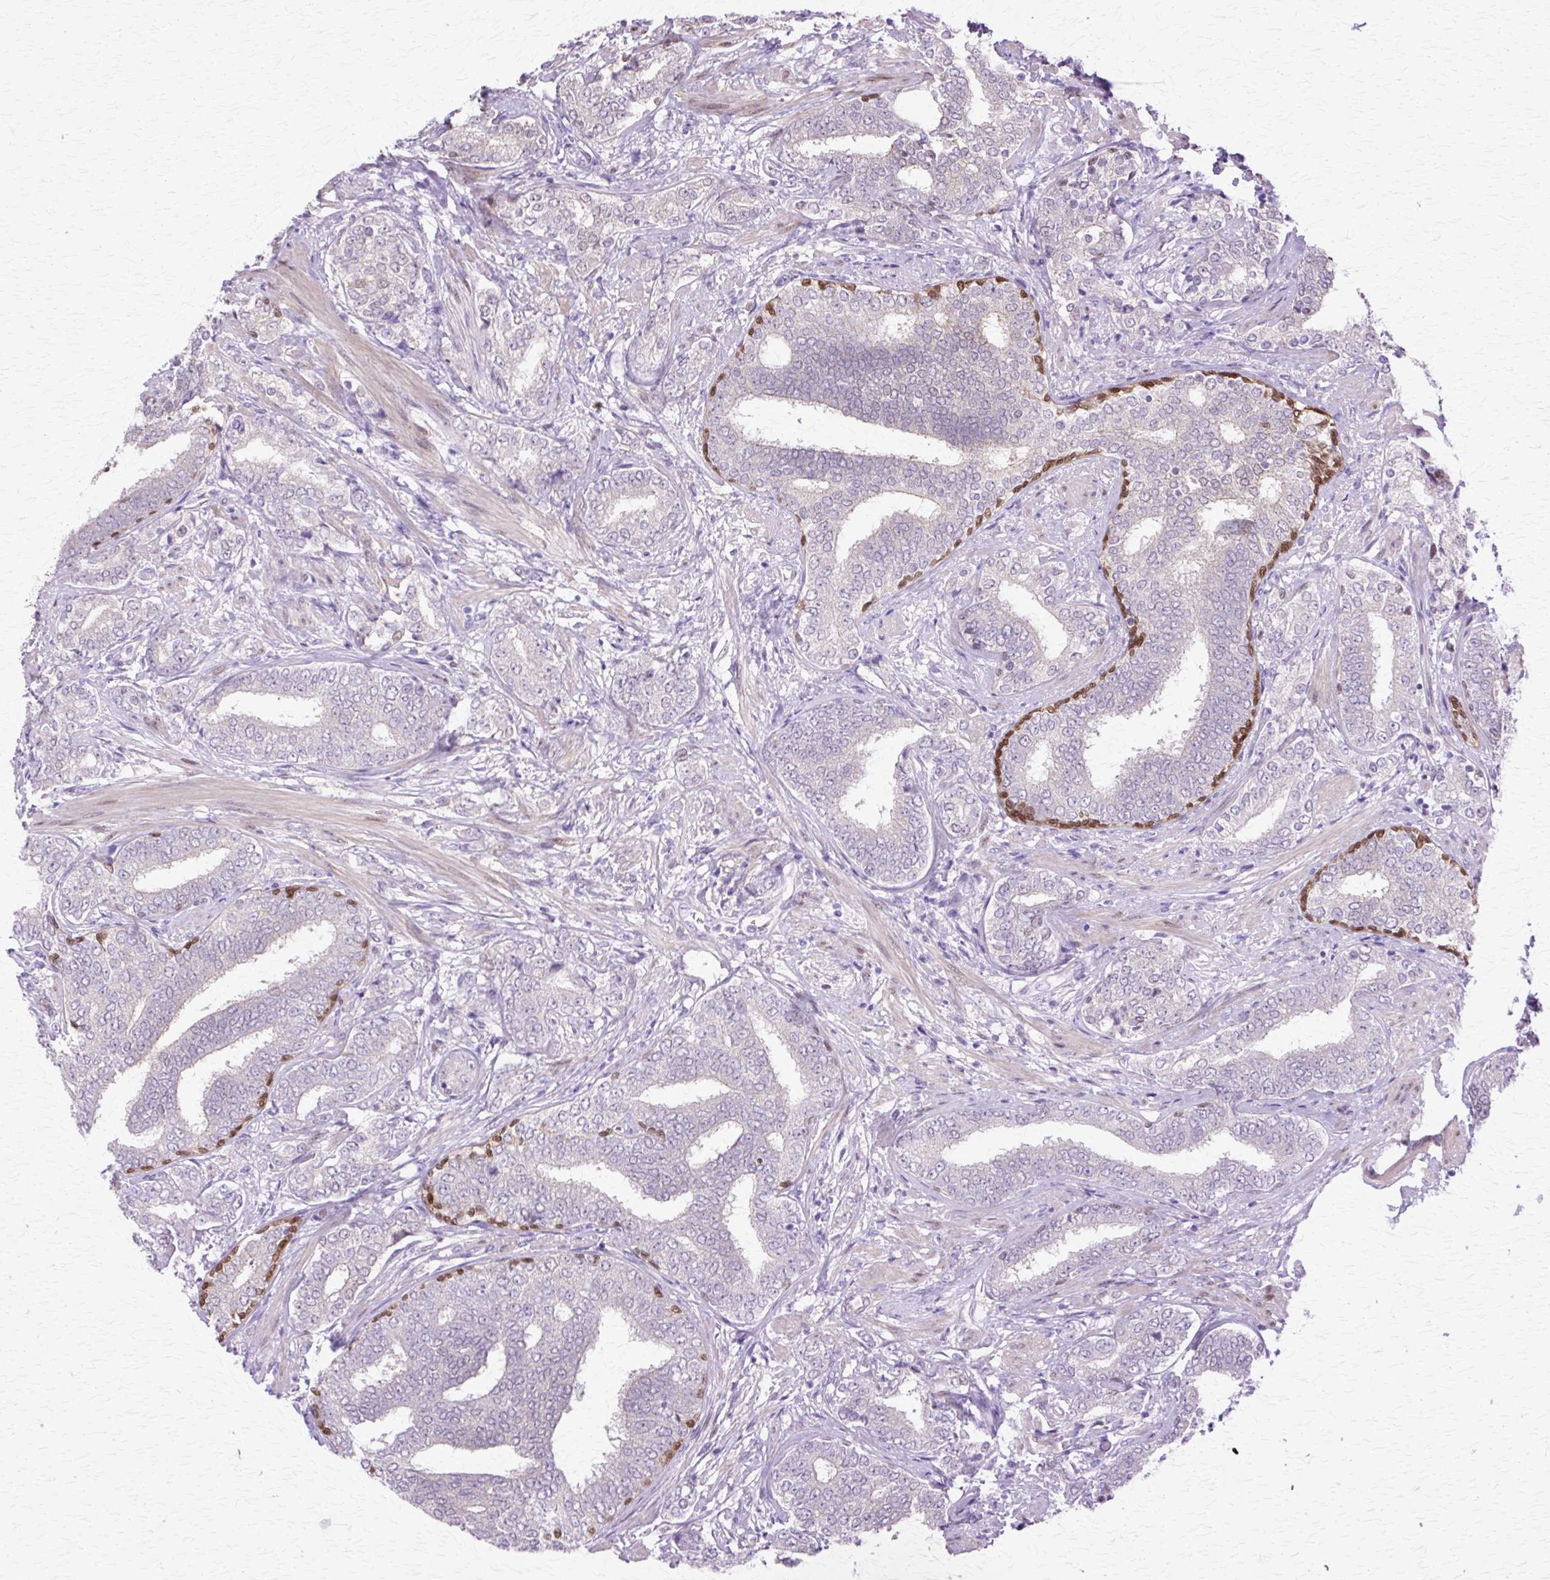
{"staining": {"intensity": "negative", "quantity": "none", "location": "none"}, "tissue": "prostate cancer", "cell_type": "Tumor cells", "image_type": "cancer", "snomed": [{"axis": "morphology", "description": "Adenocarcinoma, High grade"}, {"axis": "topography", "description": "Prostate"}], "caption": "DAB (3,3'-diaminobenzidine) immunohistochemical staining of human prostate adenocarcinoma (high-grade) reveals no significant expression in tumor cells. (Stains: DAB immunohistochemistry with hematoxylin counter stain, Microscopy: brightfield microscopy at high magnification).", "gene": "HSPA8", "patient": {"sex": "male", "age": 72}}